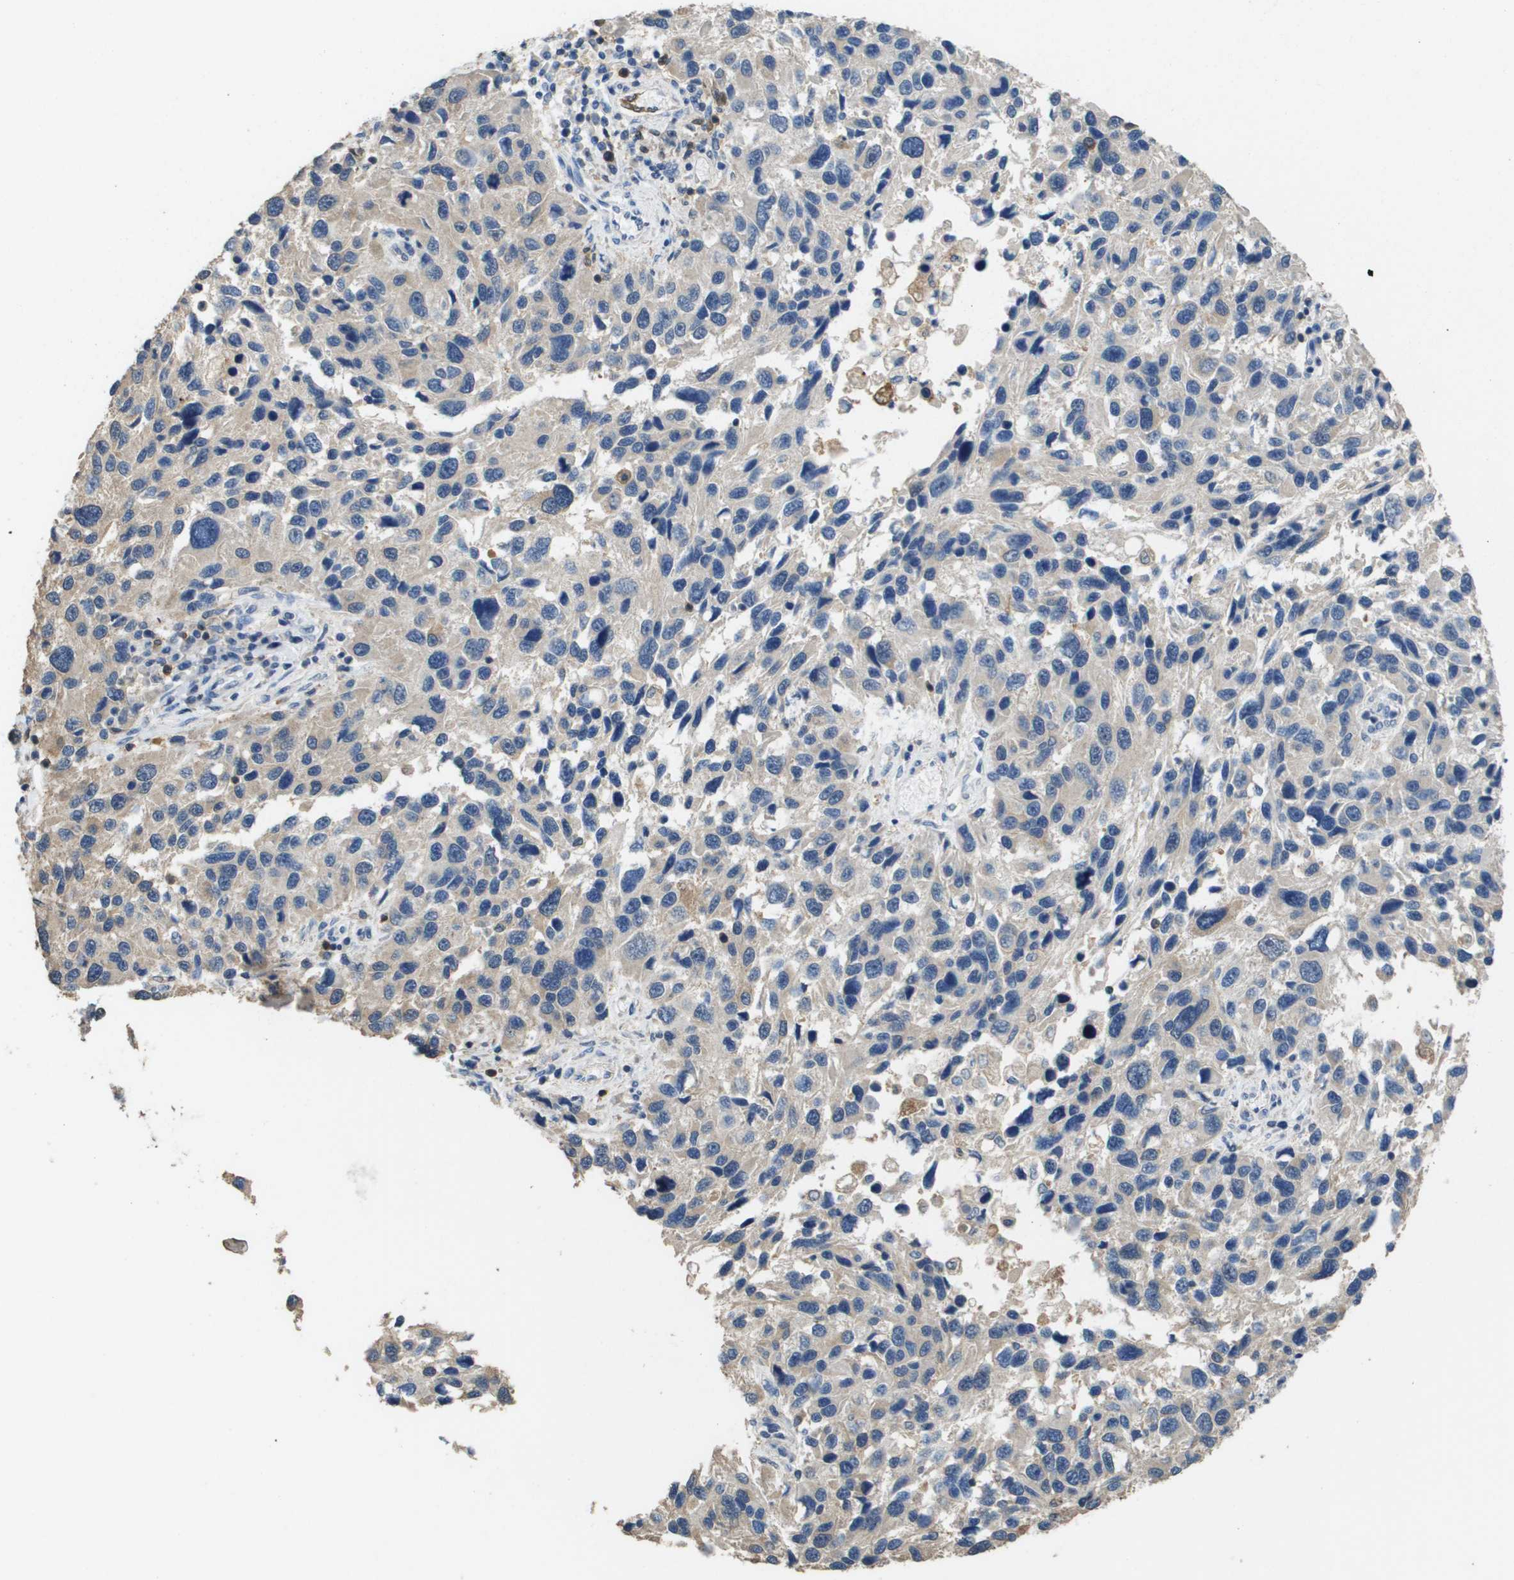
{"staining": {"intensity": "negative", "quantity": "none", "location": "none"}, "tissue": "melanoma", "cell_type": "Tumor cells", "image_type": "cancer", "snomed": [{"axis": "morphology", "description": "Malignant melanoma, NOS"}, {"axis": "topography", "description": "Skin"}], "caption": "A high-resolution photomicrograph shows immunohistochemistry staining of malignant melanoma, which displays no significant staining in tumor cells.", "gene": "FABP5", "patient": {"sex": "male", "age": 53}}